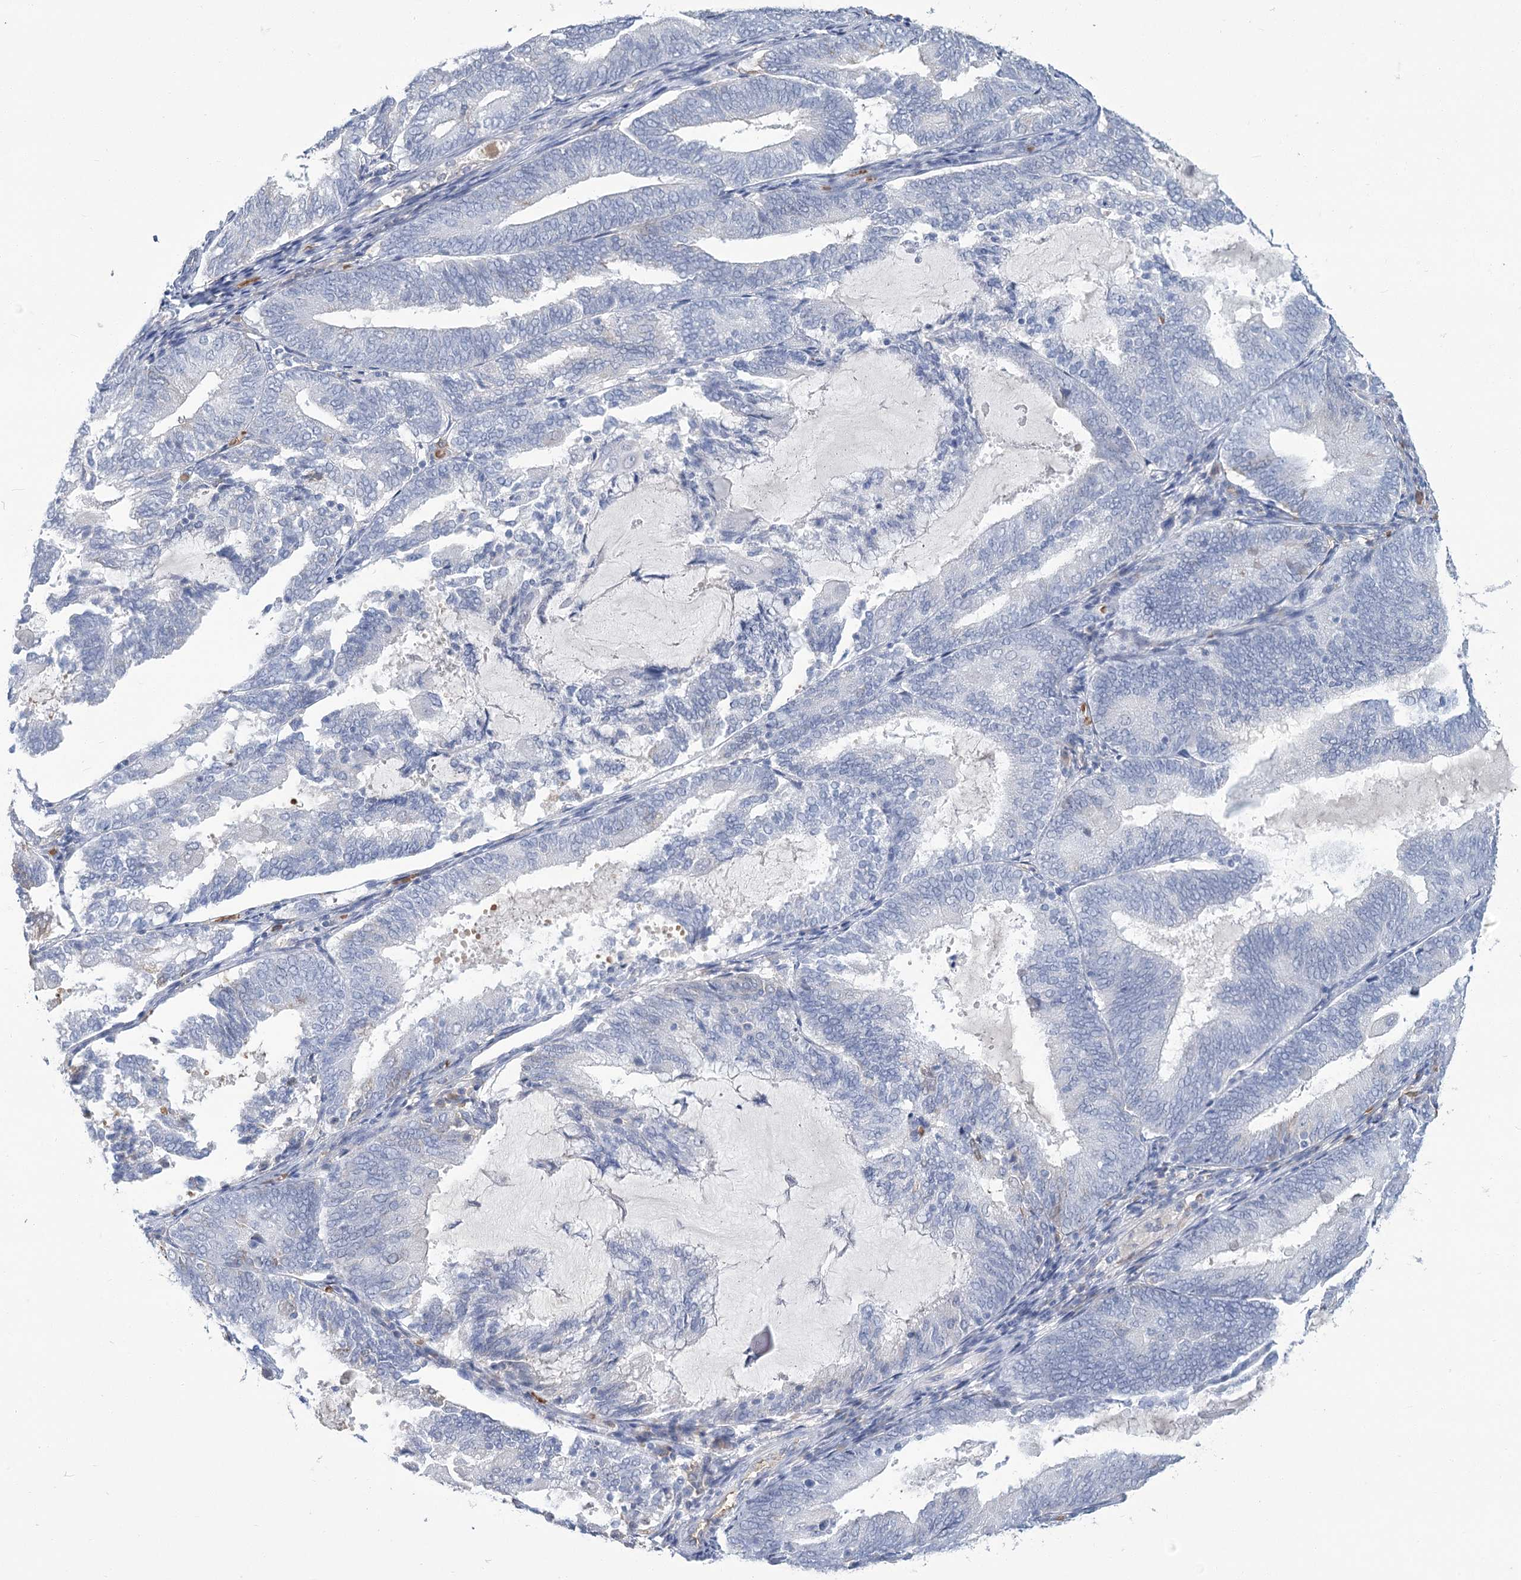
{"staining": {"intensity": "negative", "quantity": "none", "location": "none"}, "tissue": "endometrial cancer", "cell_type": "Tumor cells", "image_type": "cancer", "snomed": [{"axis": "morphology", "description": "Adenocarcinoma, NOS"}, {"axis": "topography", "description": "Endometrium"}], "caption": "Tumor cells show no significant protein staining in endometrial adenocarcinoma.", "gene": "HBA1", "patient": {"sex": "female", "age": 81}}